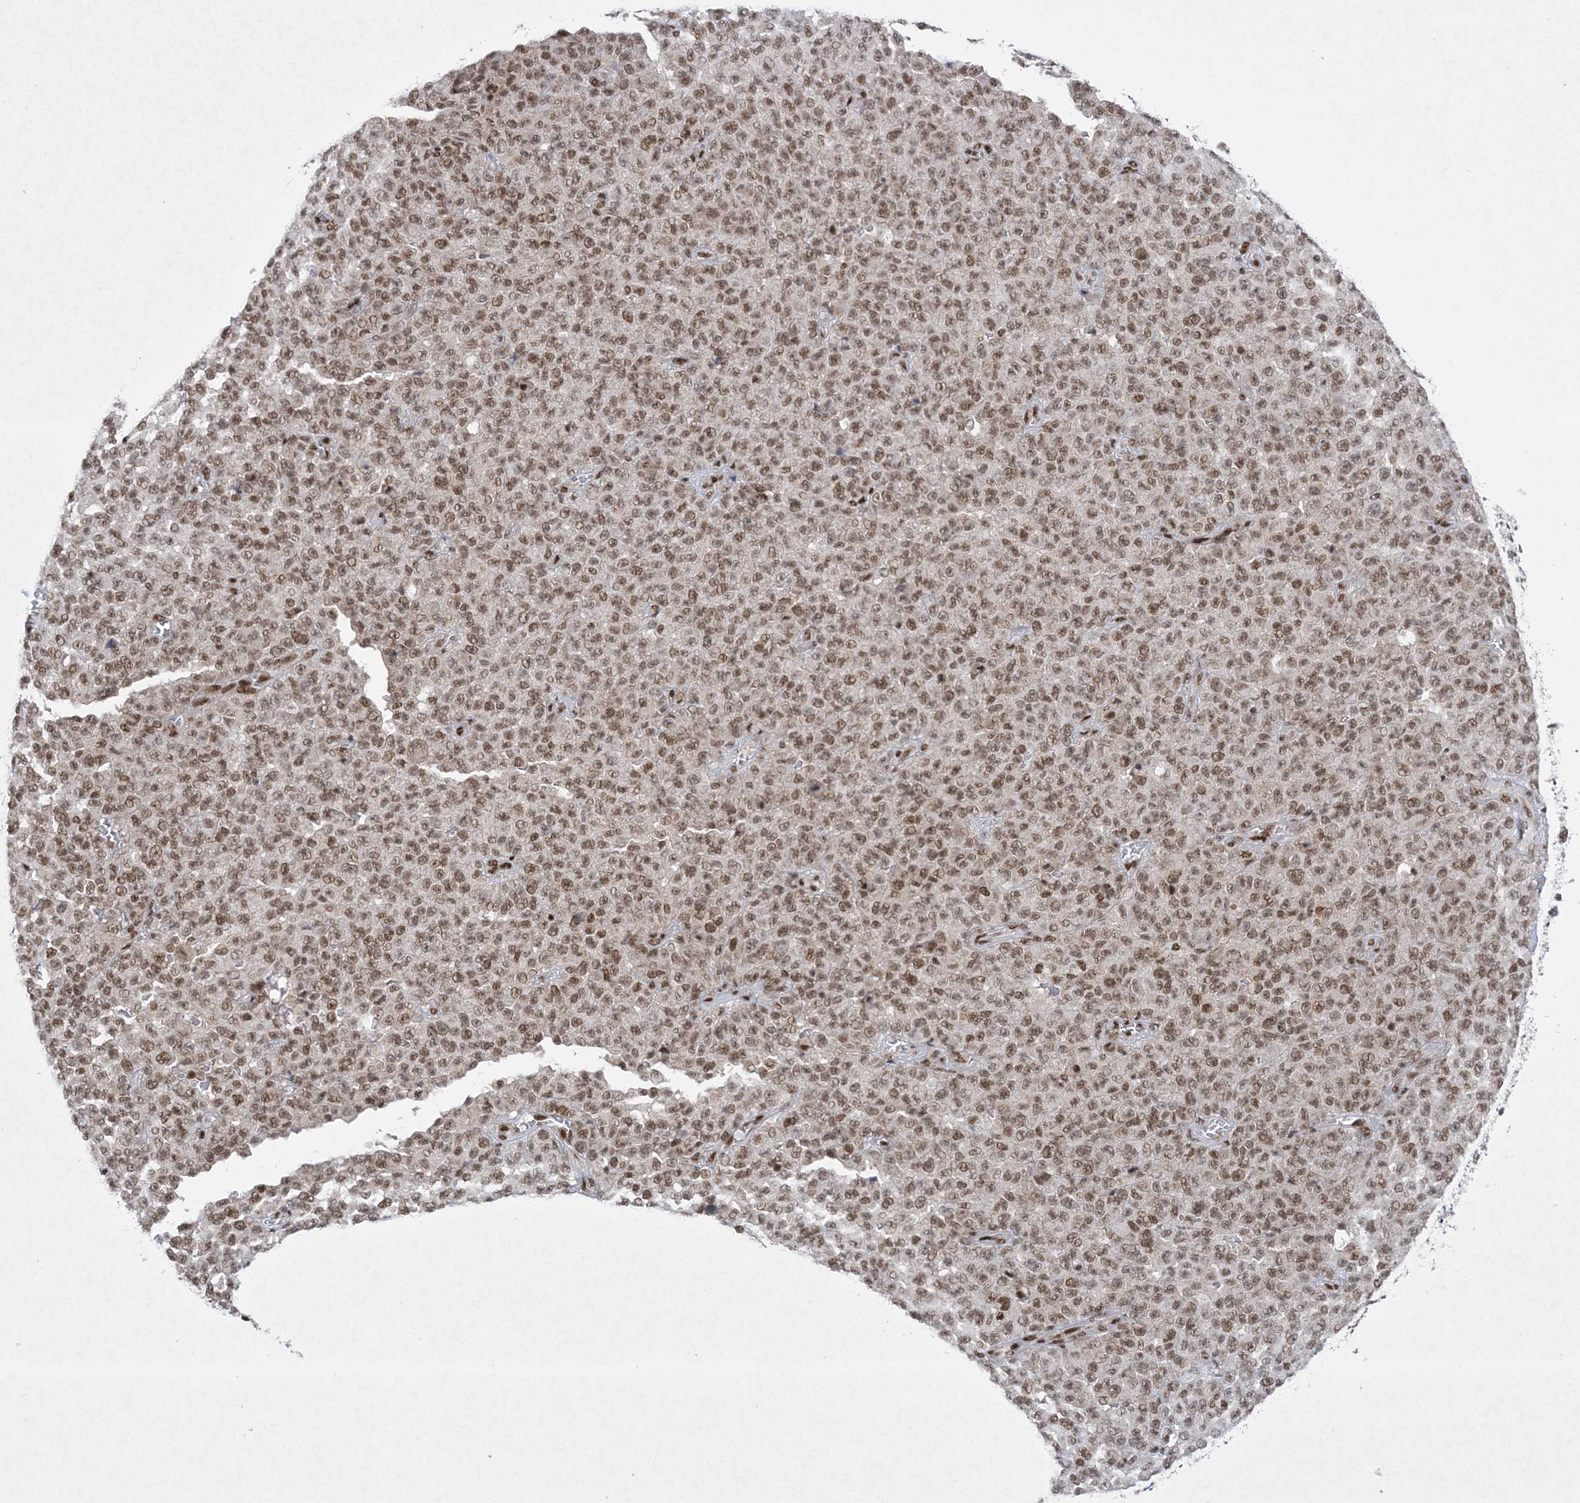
{"staining": {"intensity": "moderate", "quantity": ">75%", "location": "nuclear"}, "tissue": "melanoma", "cell_type": "Tumor cells", "image_type": "cancer", "snomed": [{"axis": "morphology", "description": "Malignant melanoma, NOS"}, {"axis": "topography", "description": "Skin"}], "caption": "Brown immunohistochemical staining in malignant melanoma shows moderate nuclear positivity in approximately >75% of tumor cells.", "gene": "PKNOX2", "patient": {"sex": "female", "age": 82}}